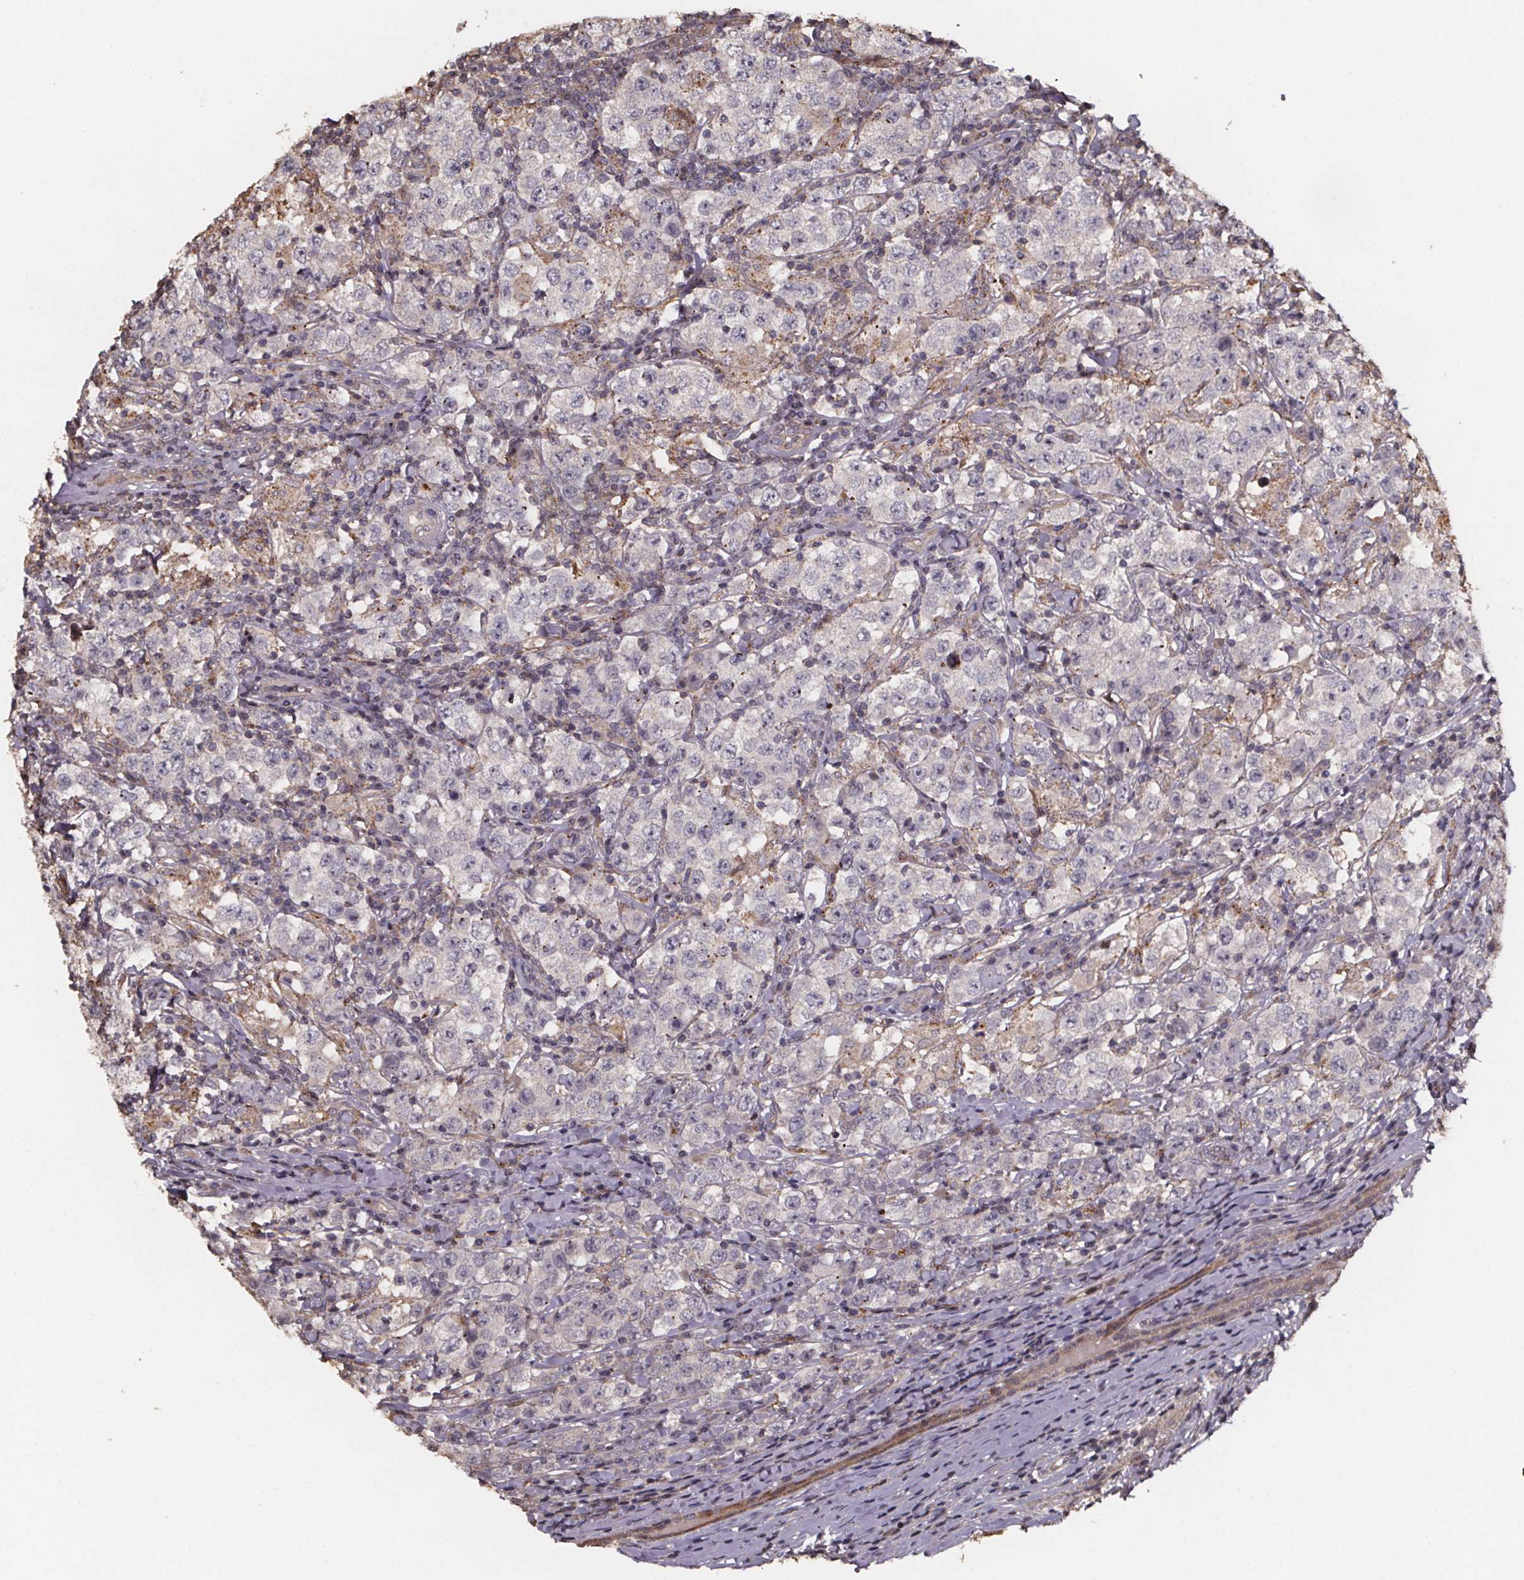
{"staining": {"intensity": "negative", "quantity": "none", "location": "none"}, "tissue": "testis cancer", "cell_type": "Tumor cells", "image_type": "cancer", "snomed": [{"axis": "morphology", "description": "Seminoma, NOS"}, {"axis": "morphology", "description": "Carcinoma, Embryonal, NOS"}, {"axis": "topography", "description": "Testis"}], "caption": "This is a image of IHC staining of testis cancer, which shows no positivity in tumor cells.", "gene": "ZNF879", "patient": {"sex": "male", "age": 41}}